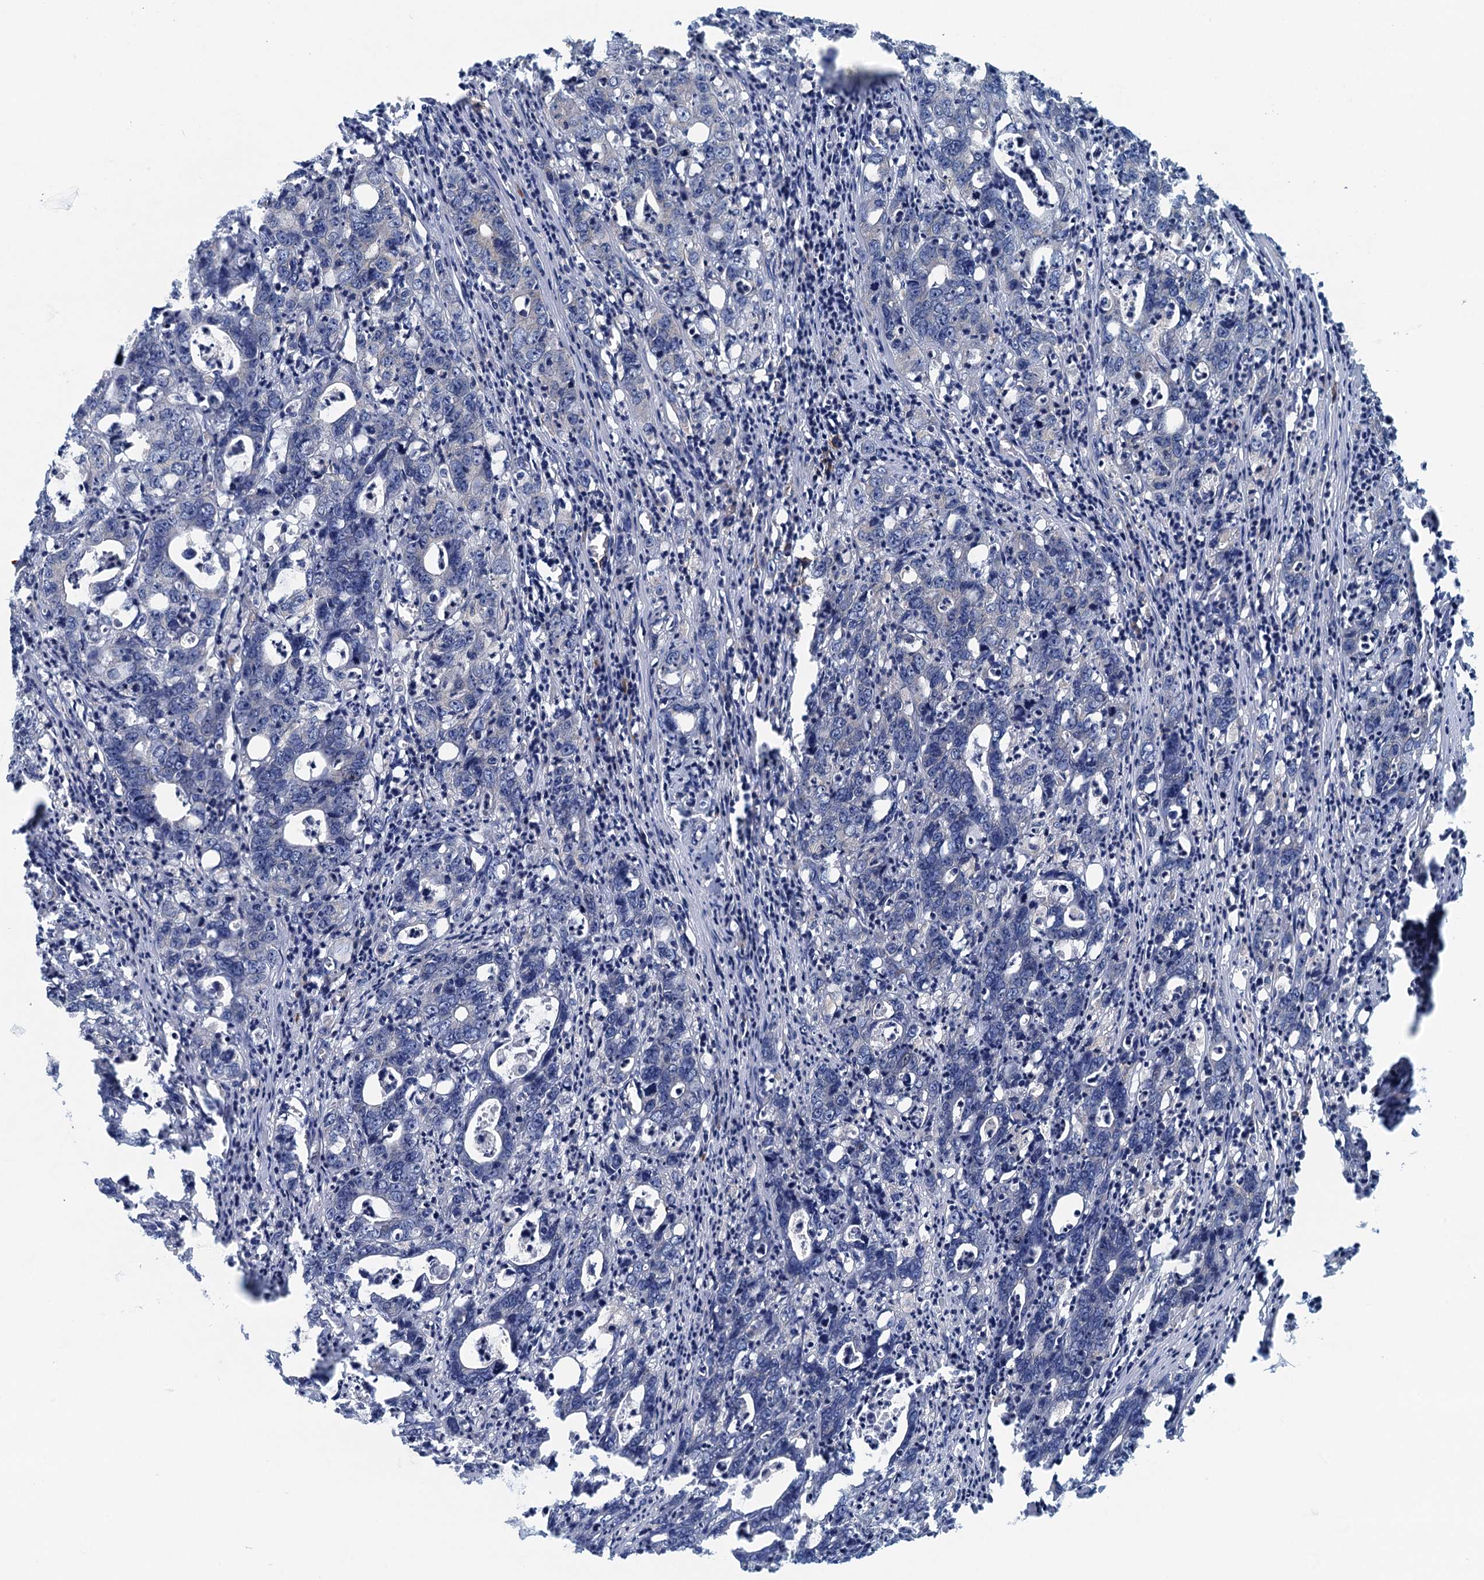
{"staining": {"intensity": "negative", "quantity": "none", "location": "none"}, "tissue": "colorectal cancer", "cell_type": "Tumor cells", "image_type": "cancer", "snomed": [{"axis": "morphology", "description": "Adenocarcinoma, NOS"}, {"axis": "topography", "description": "Colon"}], "caption": "IHC histopathology image of neoplastic tissue: human adenocarcinoma (colorectal) stained with DAB (3,3'-diaminobenzidine) displays no significant protein staining in tumor cells.", "gene": "MYDGF", "patient": {"sex": "female", "age": 75}}